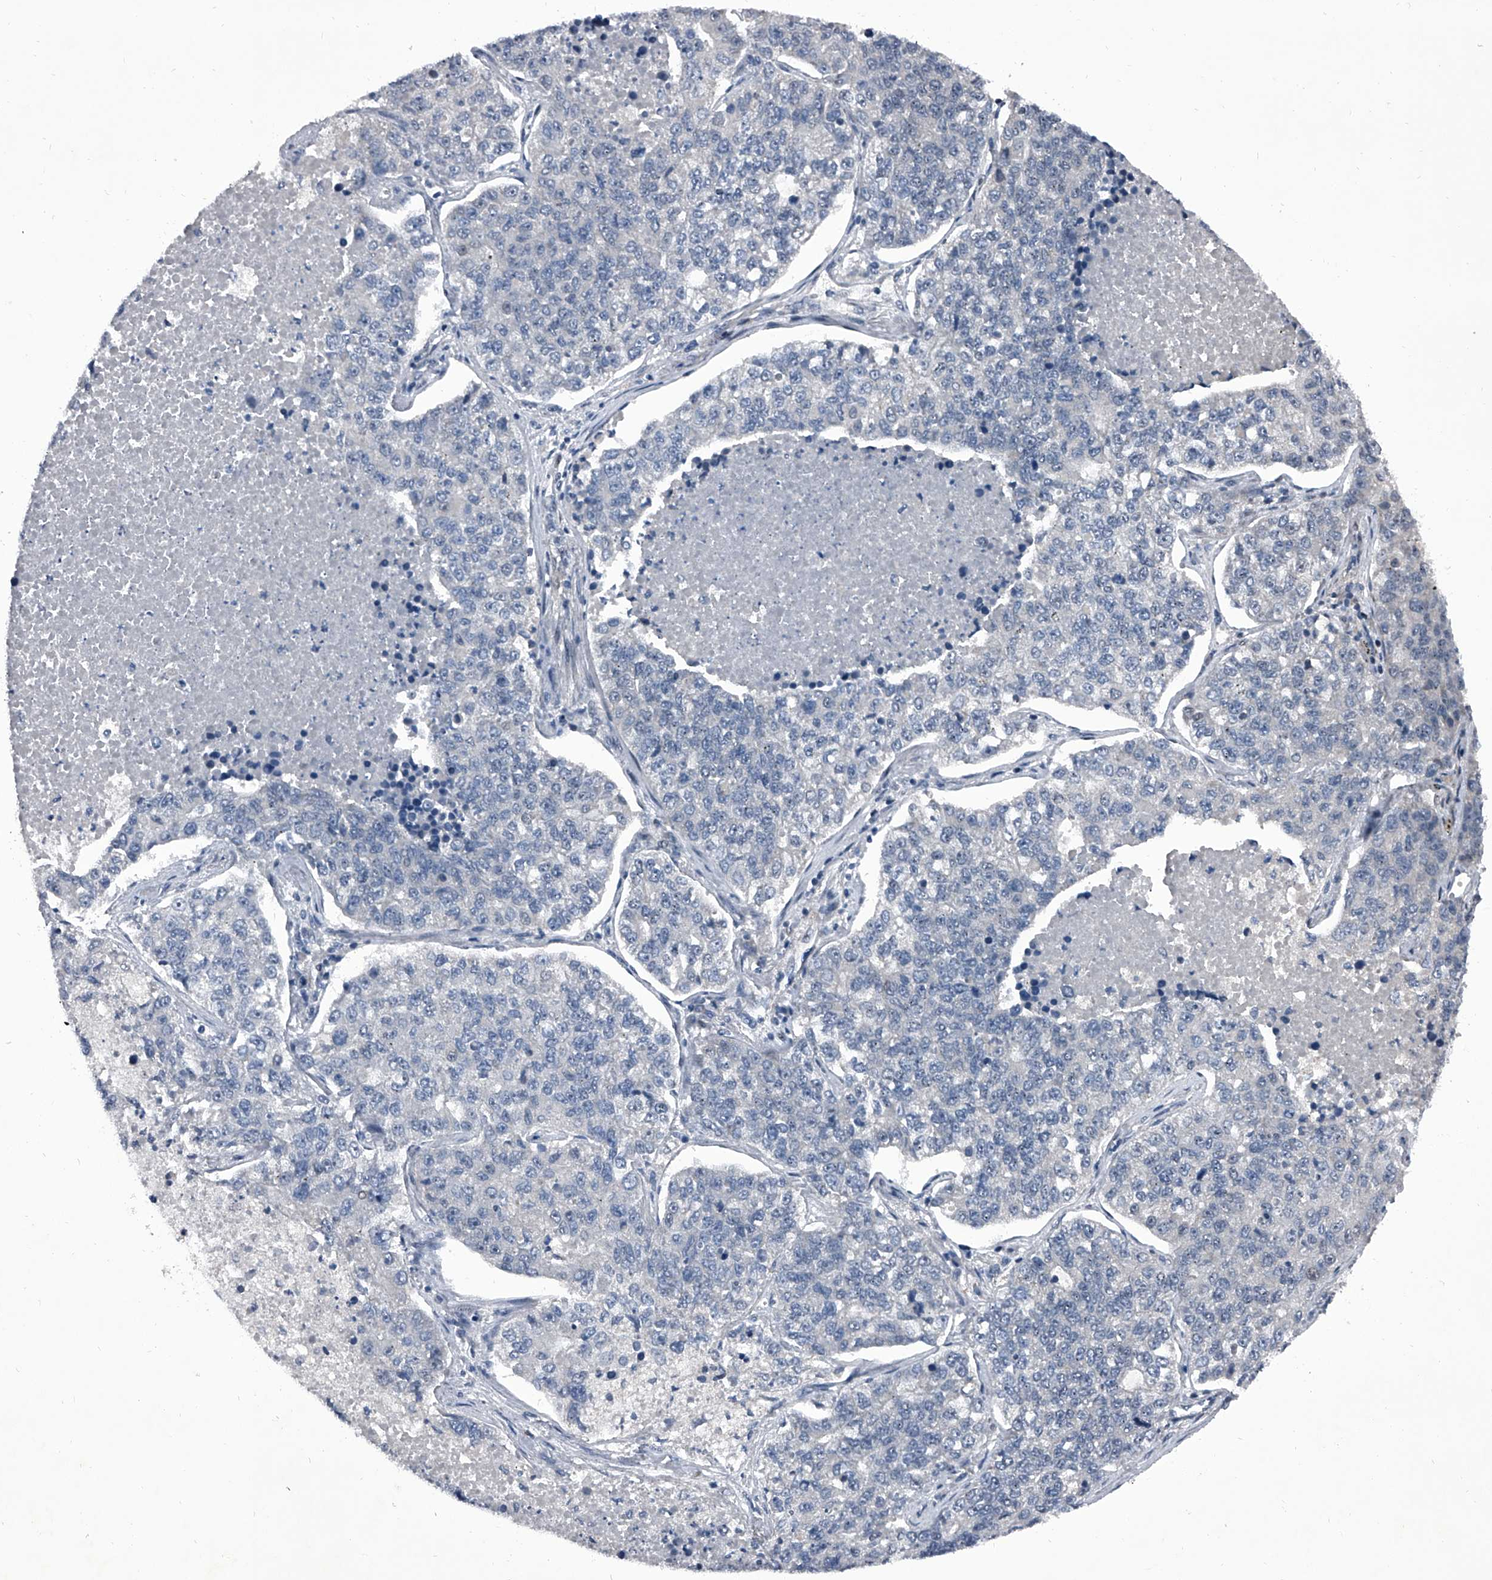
{"staining": {"intensity": "negative", "quantity": "none", "location": "none"}, "tissue": "lung cancer", "cell_type": "Tumor cells", "image_type": "cancer", "snomed": [{"axis": "morphology", "description": "Adenocarcinoma, NOS"}, {"axis": "topography", "description": "Lung"}], "caption": "Immunohistochemistry (IHC) of lung adenocarcinoma demonstrates no positivity in tumor cells.", "gene": "ELK4", "patient": {"sex": "male", "age": 49}}